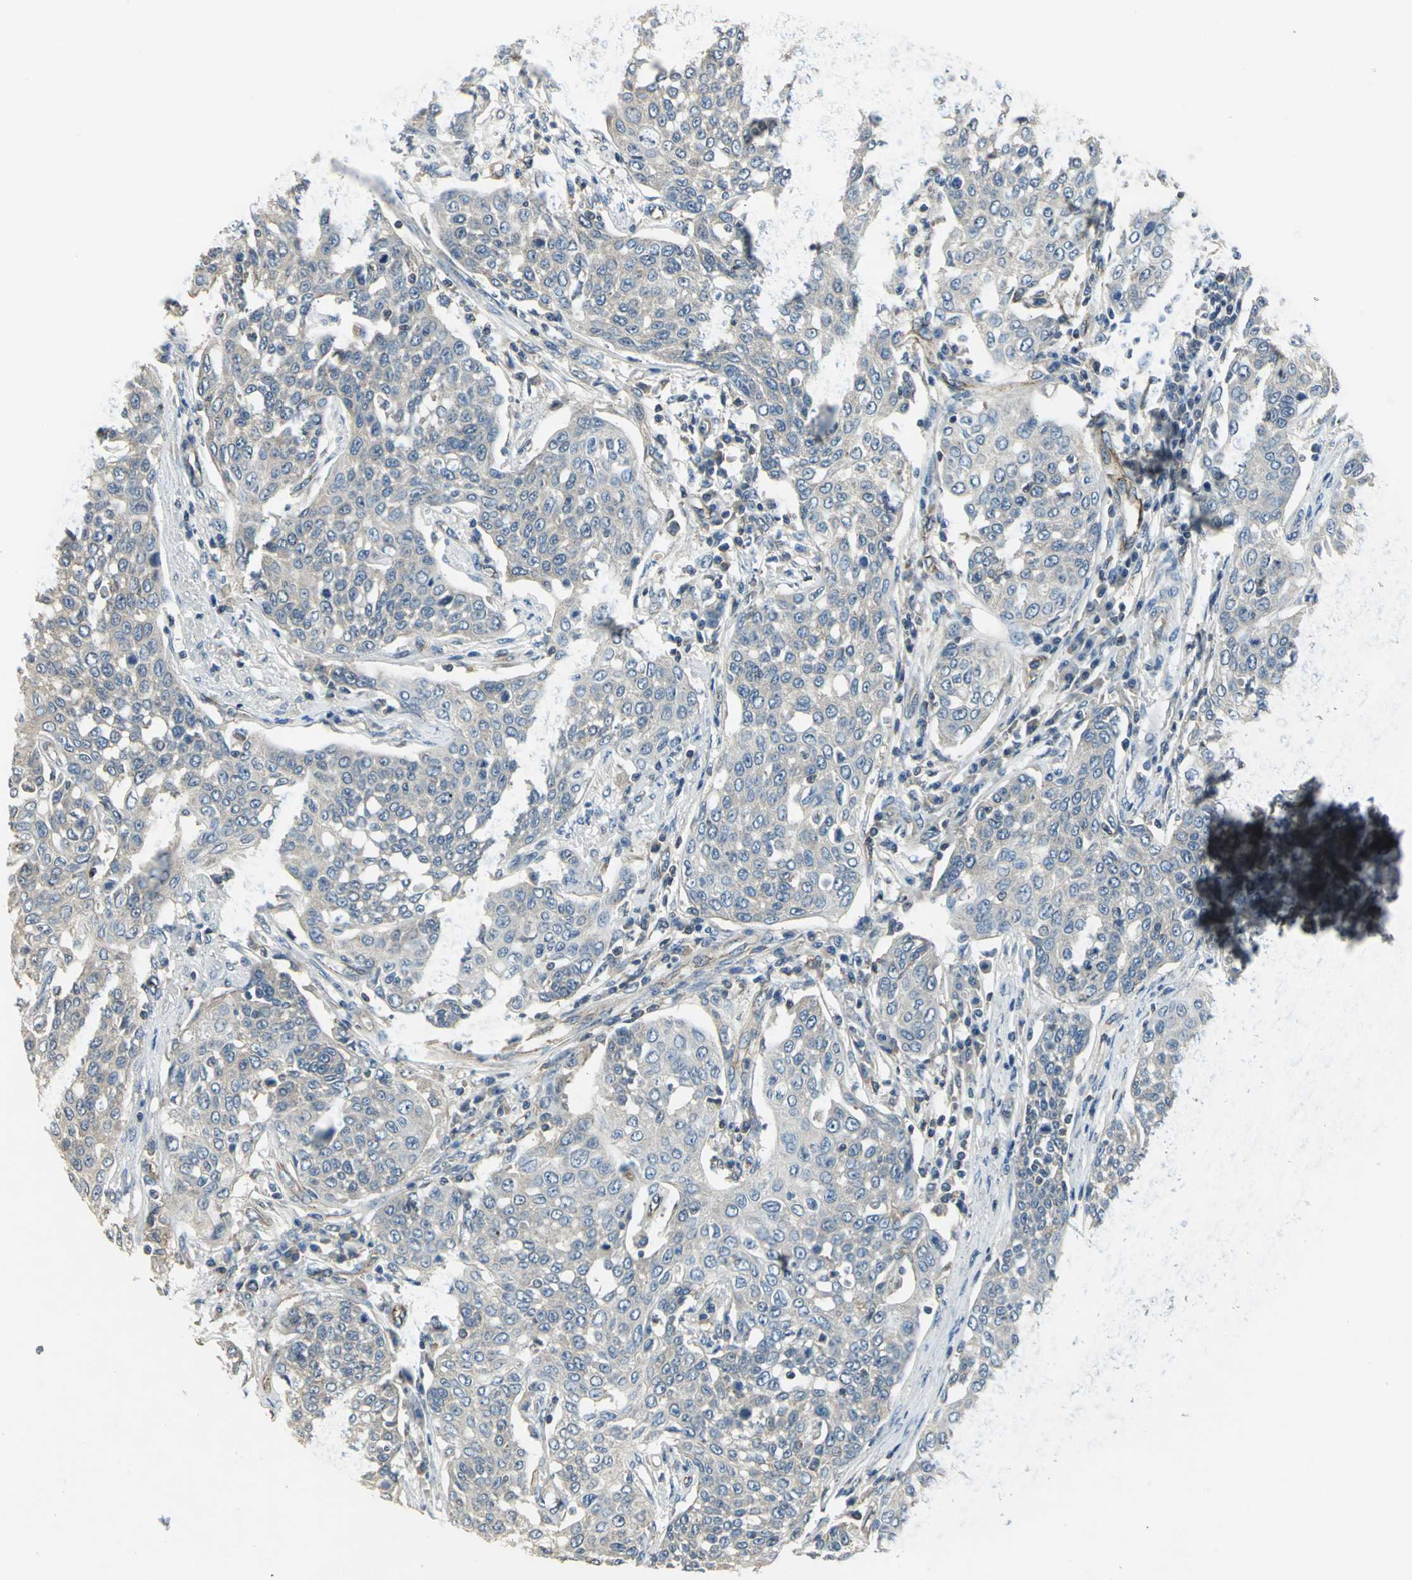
{"staining": {"intensity": "negative", "quantity": "none", "location": "none"}, "tissue": "cervical cancer", "cell_type": "Tumor cells", "image_type": "cancer", "snomed": [{"axis": "morphology", "description": "Squamous cell carcinoma, NOS"}, {"axis": "topography", "description": "Cervix"}], "caption": "Photomicrograph shows no significant protein positivity in tumor cells of cervical cancer.", "gene": "RAPGEF1", "patient": {"sex": "female", "age": 34}}